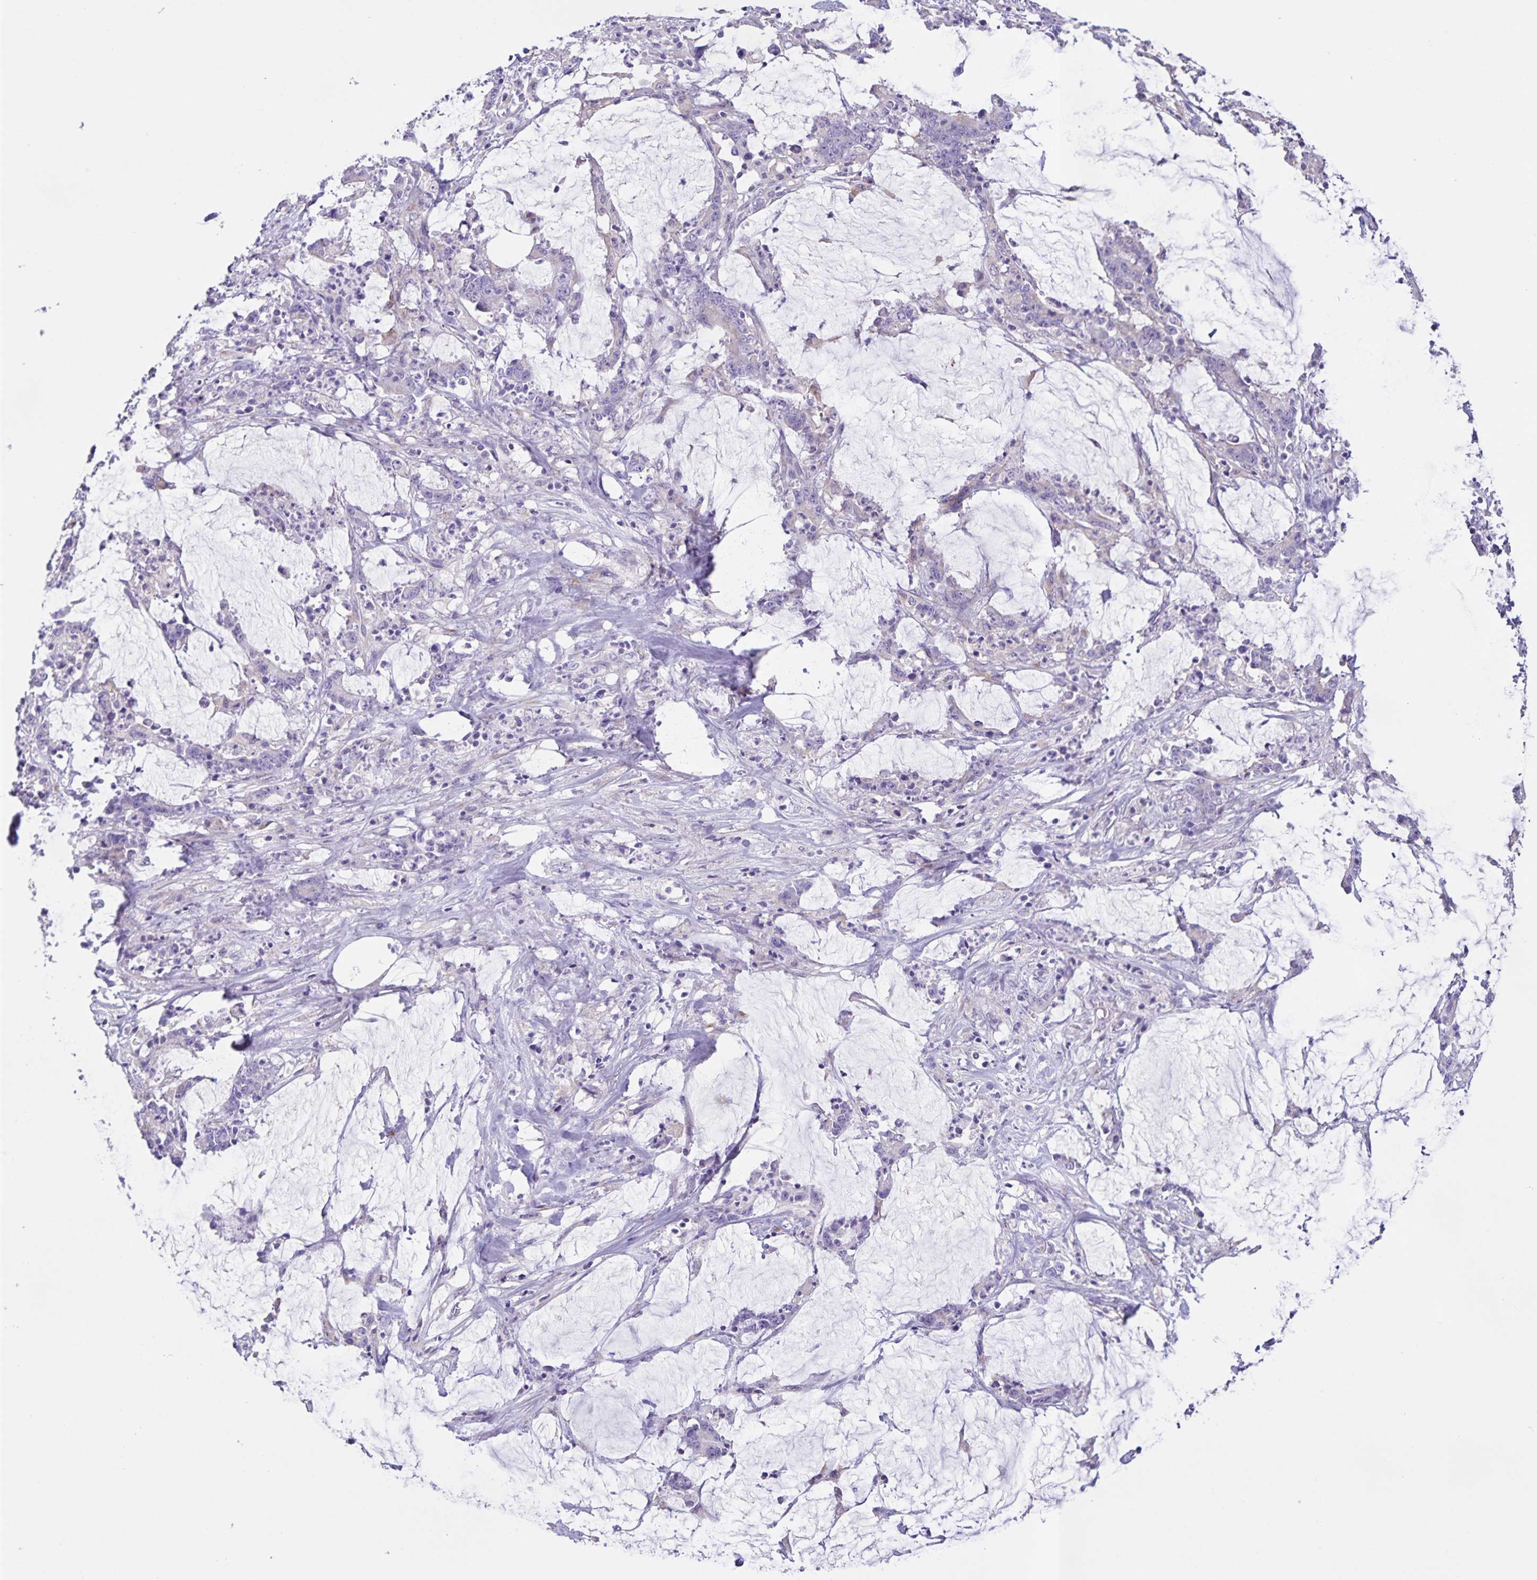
{"staining": {"intensity": "negative", "quantity": "none", "location": "none"}, "tissue": "stomach cancer", "cell_type": "Tumor cells", "image_type": "cancer", "snomed": [{"axis": "morphology", "description": "Adenocarcinoma, NOS"}, {"axis": "topography", "description": "Stomach, upper"}], "caption": "Immunohistochemistry image of neoplastic tissue: stomach cancer stained with DAB displays no significant protein positivity in tumor cells.", "gene": "BOLL", "patient": {"sex": "male", "age": 68}}